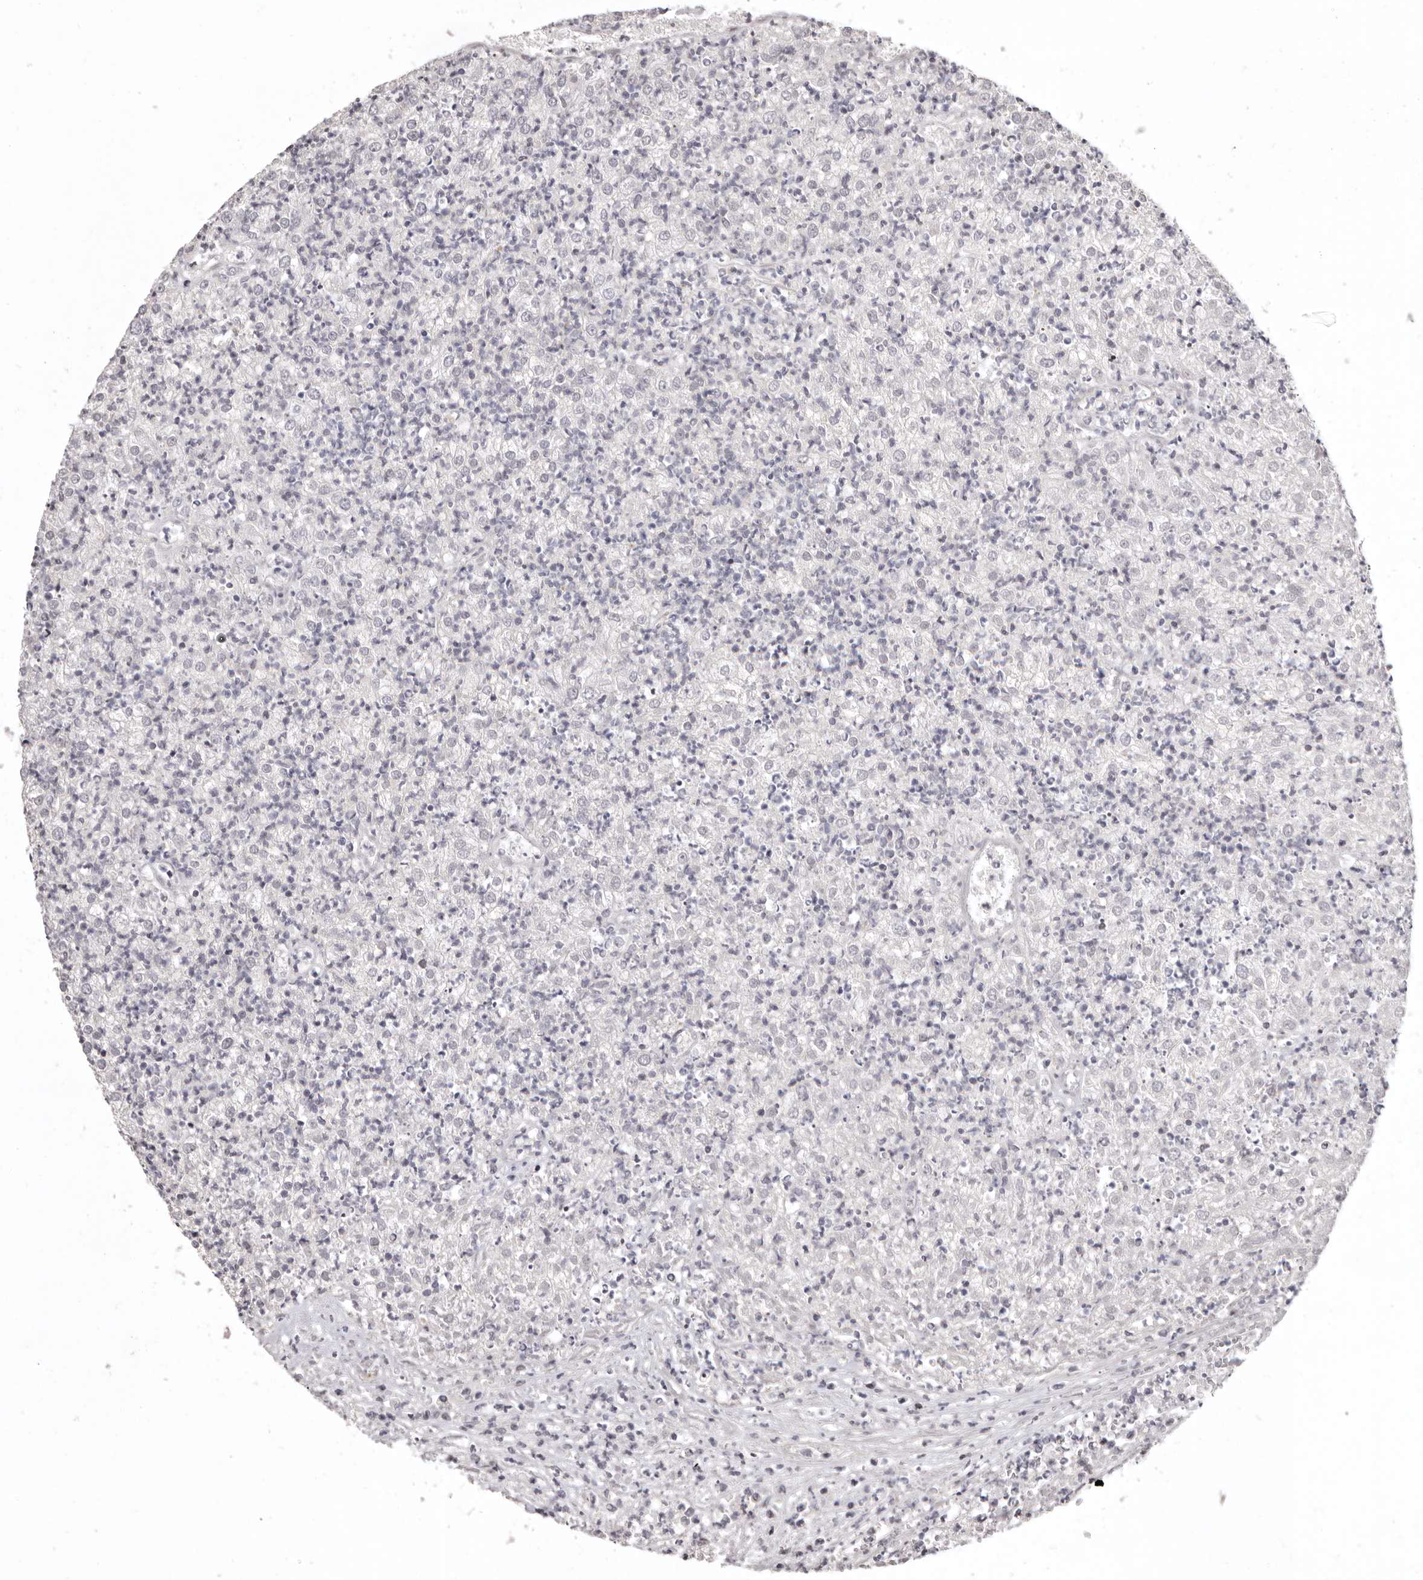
{"staining": {"intensity": "negative", "quantity": "none", "location": "none"}, "tissue": "renal cancer", "cell_type": "Tumor cells", "image_type": "cancer", "snomed": [{"axis": "morphology", "description": "Adenocarcinoma, NOS"}, {"axis": "topography", "description": "Kidney"}], "caption": "This is an IHC image of human renal cancer. There is no positivity in tumor cells.", "gene": "AZIN1", "patient": {"sex": "female", "age": 54}}